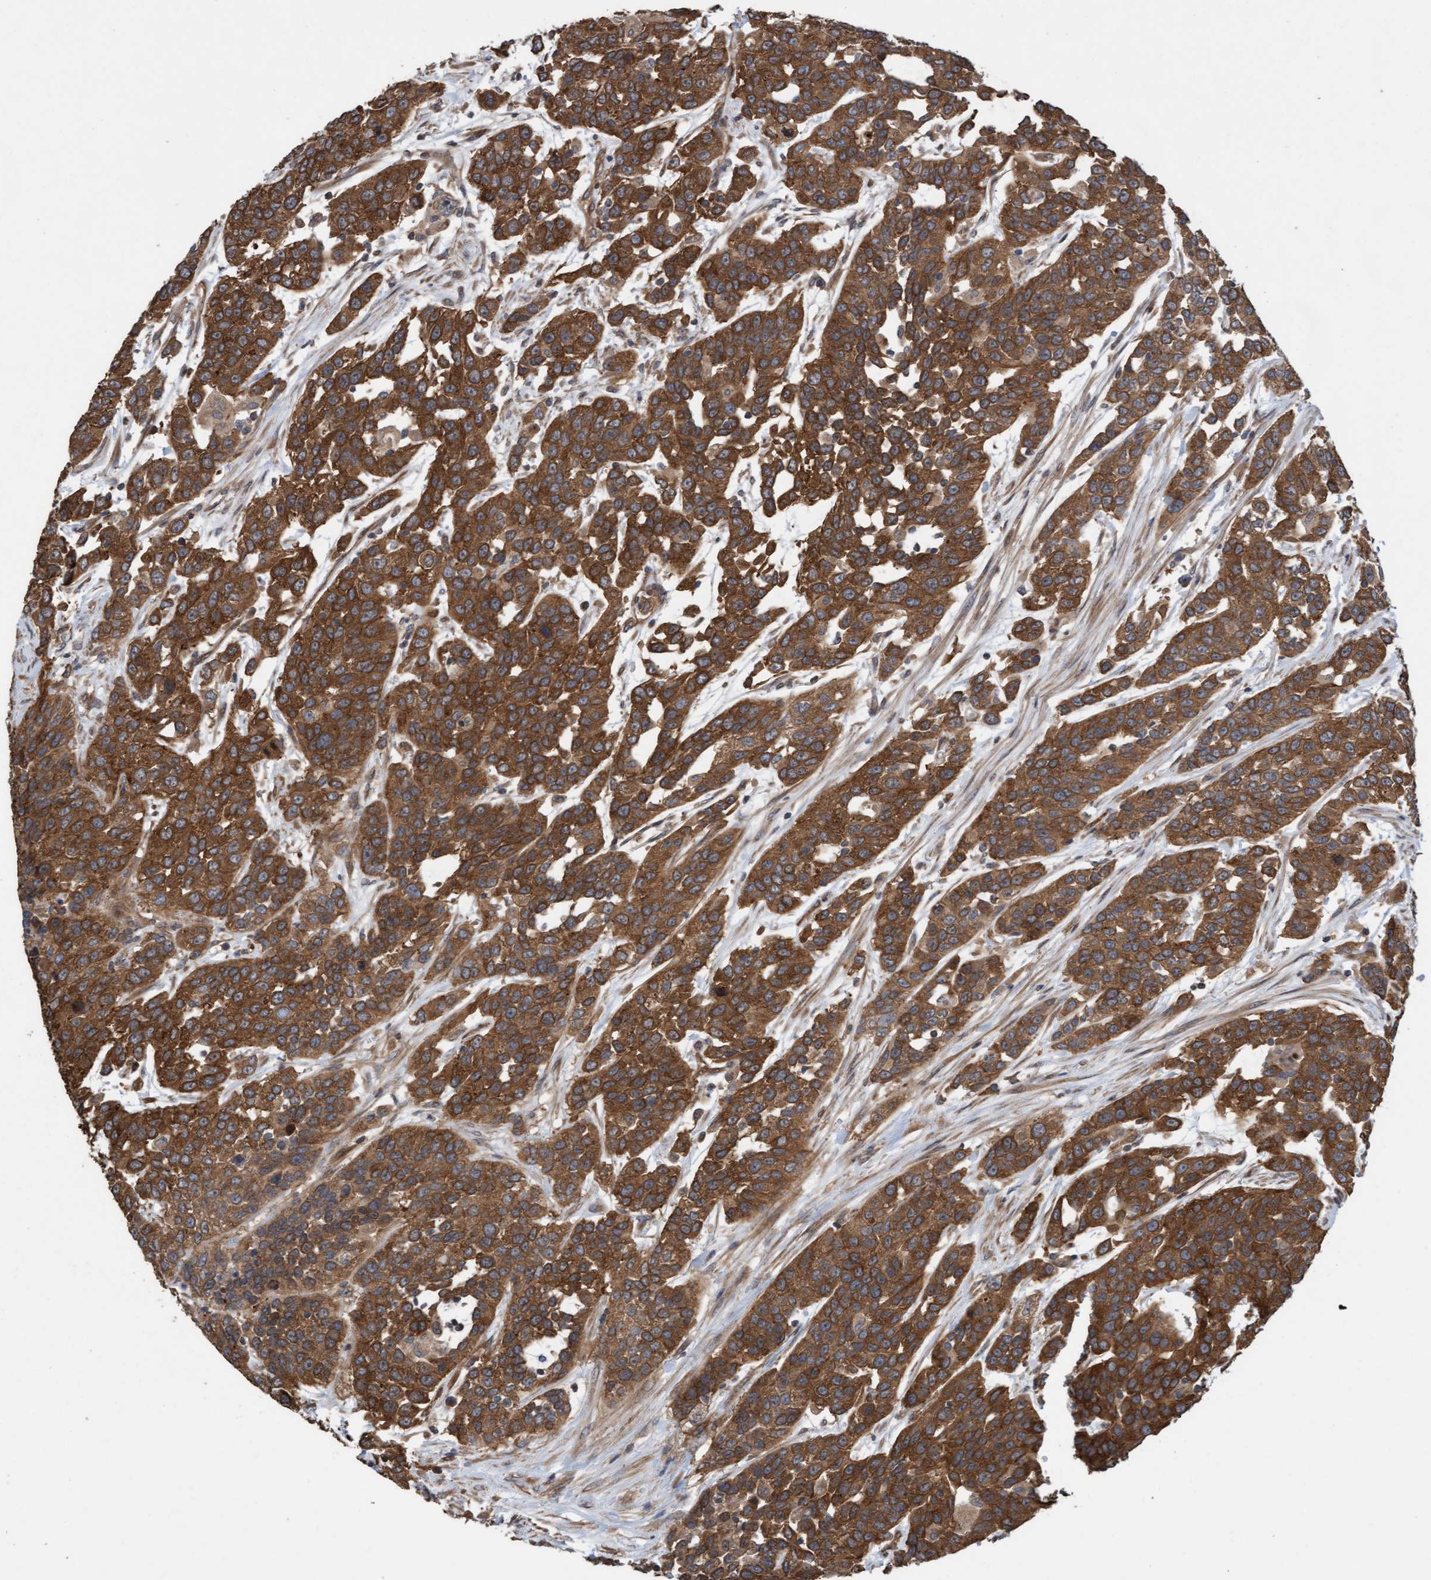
{"staining": {"intensity": "strong", "quantity": ">75%", "location": "cytoplasmic/membranous"}, "tissue": "urothelial cancer", "cell_type": "Tumor cells", "image_type": "cancer", "snomed": [{"axis": "morphology", "description": "Urothelial carcinoma, High grade"}, {"axis": "topography", "description": "Urinary bladder"}], "caption": "Immunohistochemical staining of human urothelial cancer displays high levels of strong cytoplasmic/membranous protein expression in about >75% of tumor cells. Immunohistochemistry (ihc) stains the protein in brown and the nuclei are stained blue.", "gene": "CDC42EP4", "patient": {"sex": "female", "age": 80}}